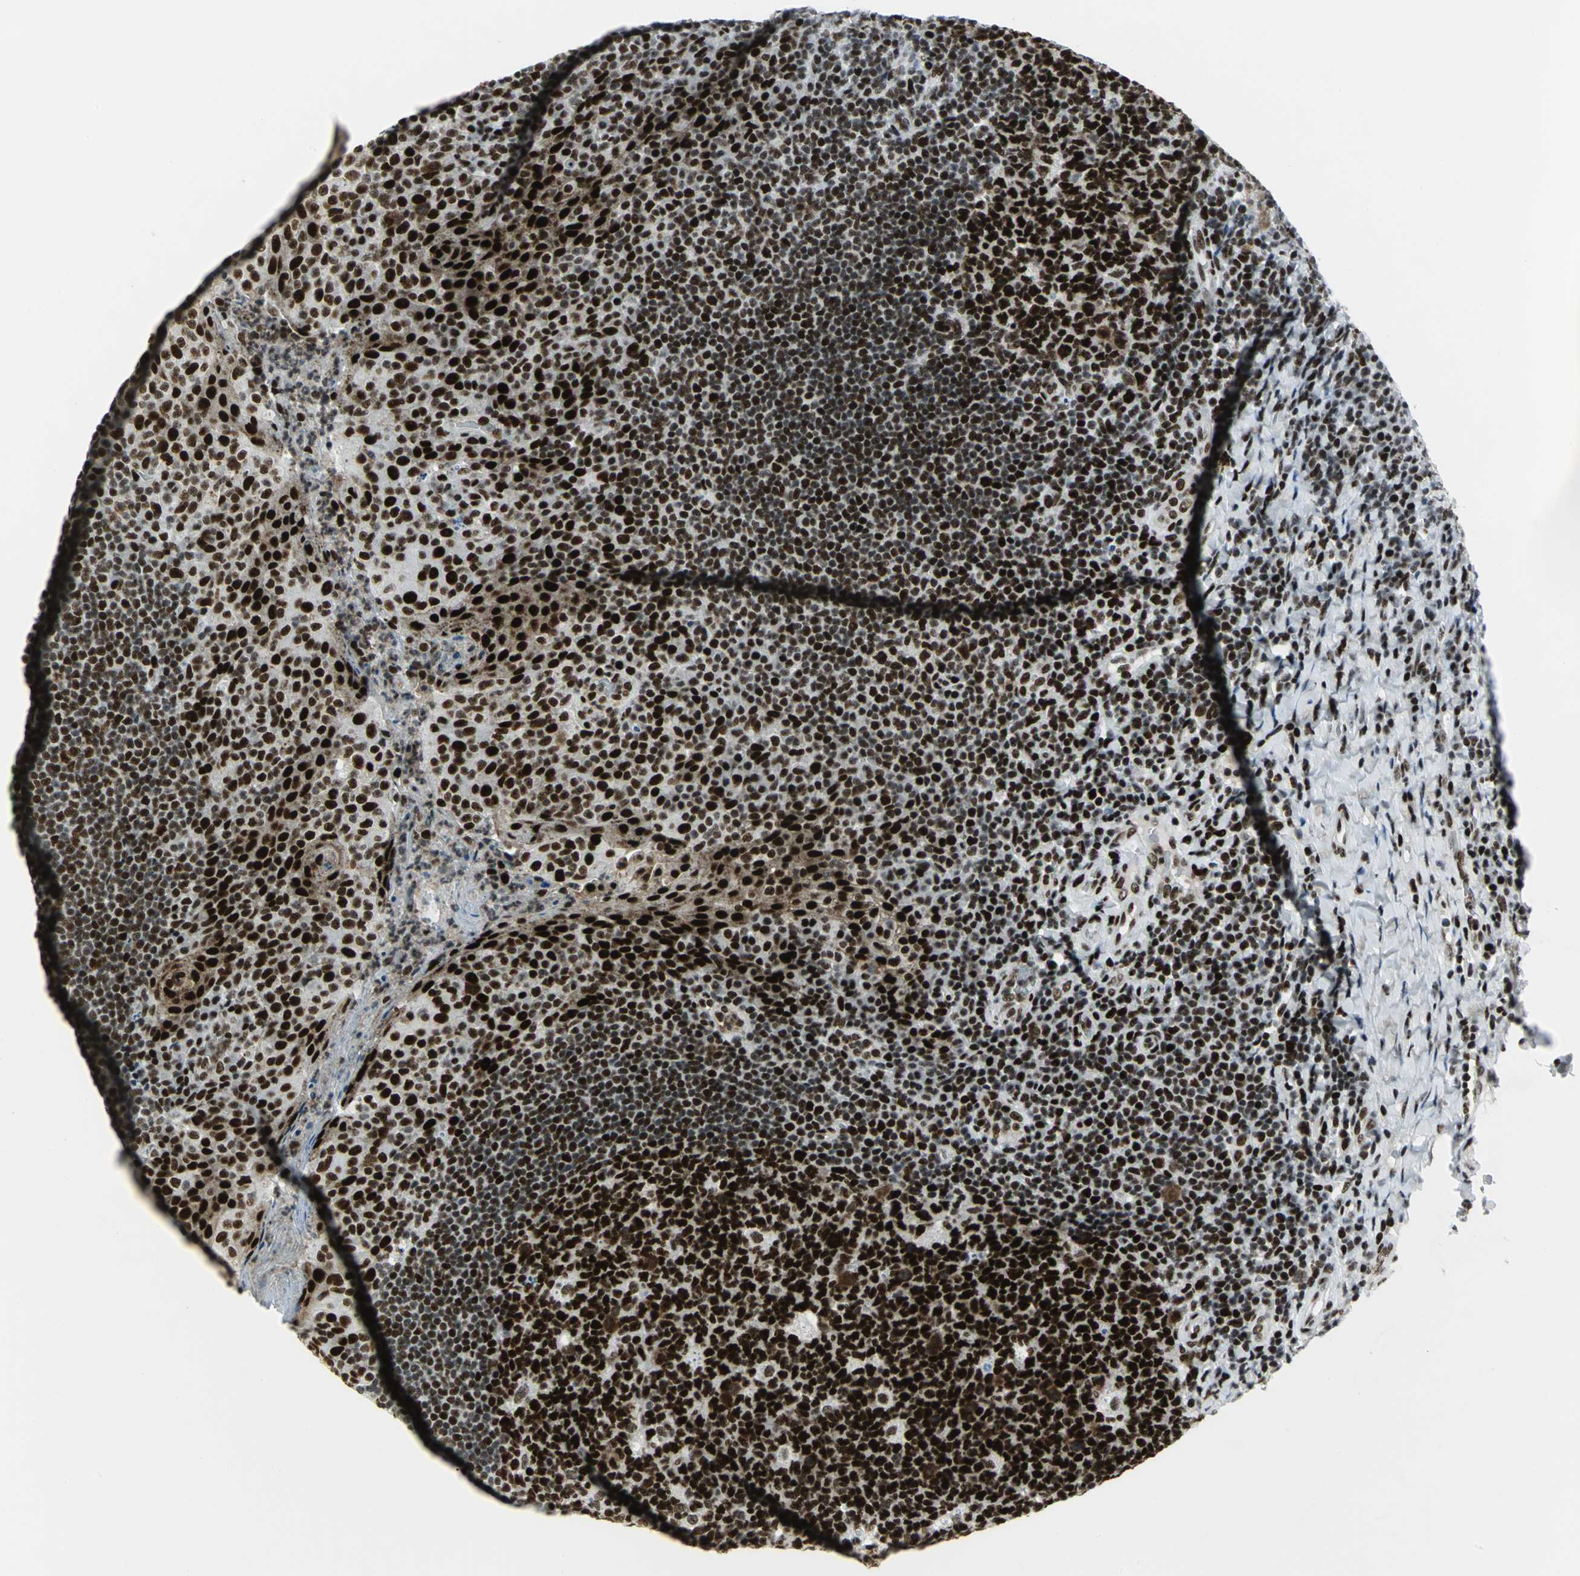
{"staining": {"intensity": "strong", "quantity": ">75%", "location": "nuclear"}, "tissue": "tonsil", "cell_type": "Germinal center cells", "image_type": "normal", "snomed": [{"axis": "morphology", "description": "Normal tissue, NOS"}, {"axis": "topography", "description": "Tonsil"}], "caption": "Tonsil stained for a protein reveals strong nuclear positivity in germinal center cells. The staining is performed using DAB (3,3'-diaminobenzidine) brown chromogen to label protein expression. The nuclei are counter-stained blue using hematoxylin.", "gene": "SMARCA4", "patient": {"sex": "male", "age": 17}}